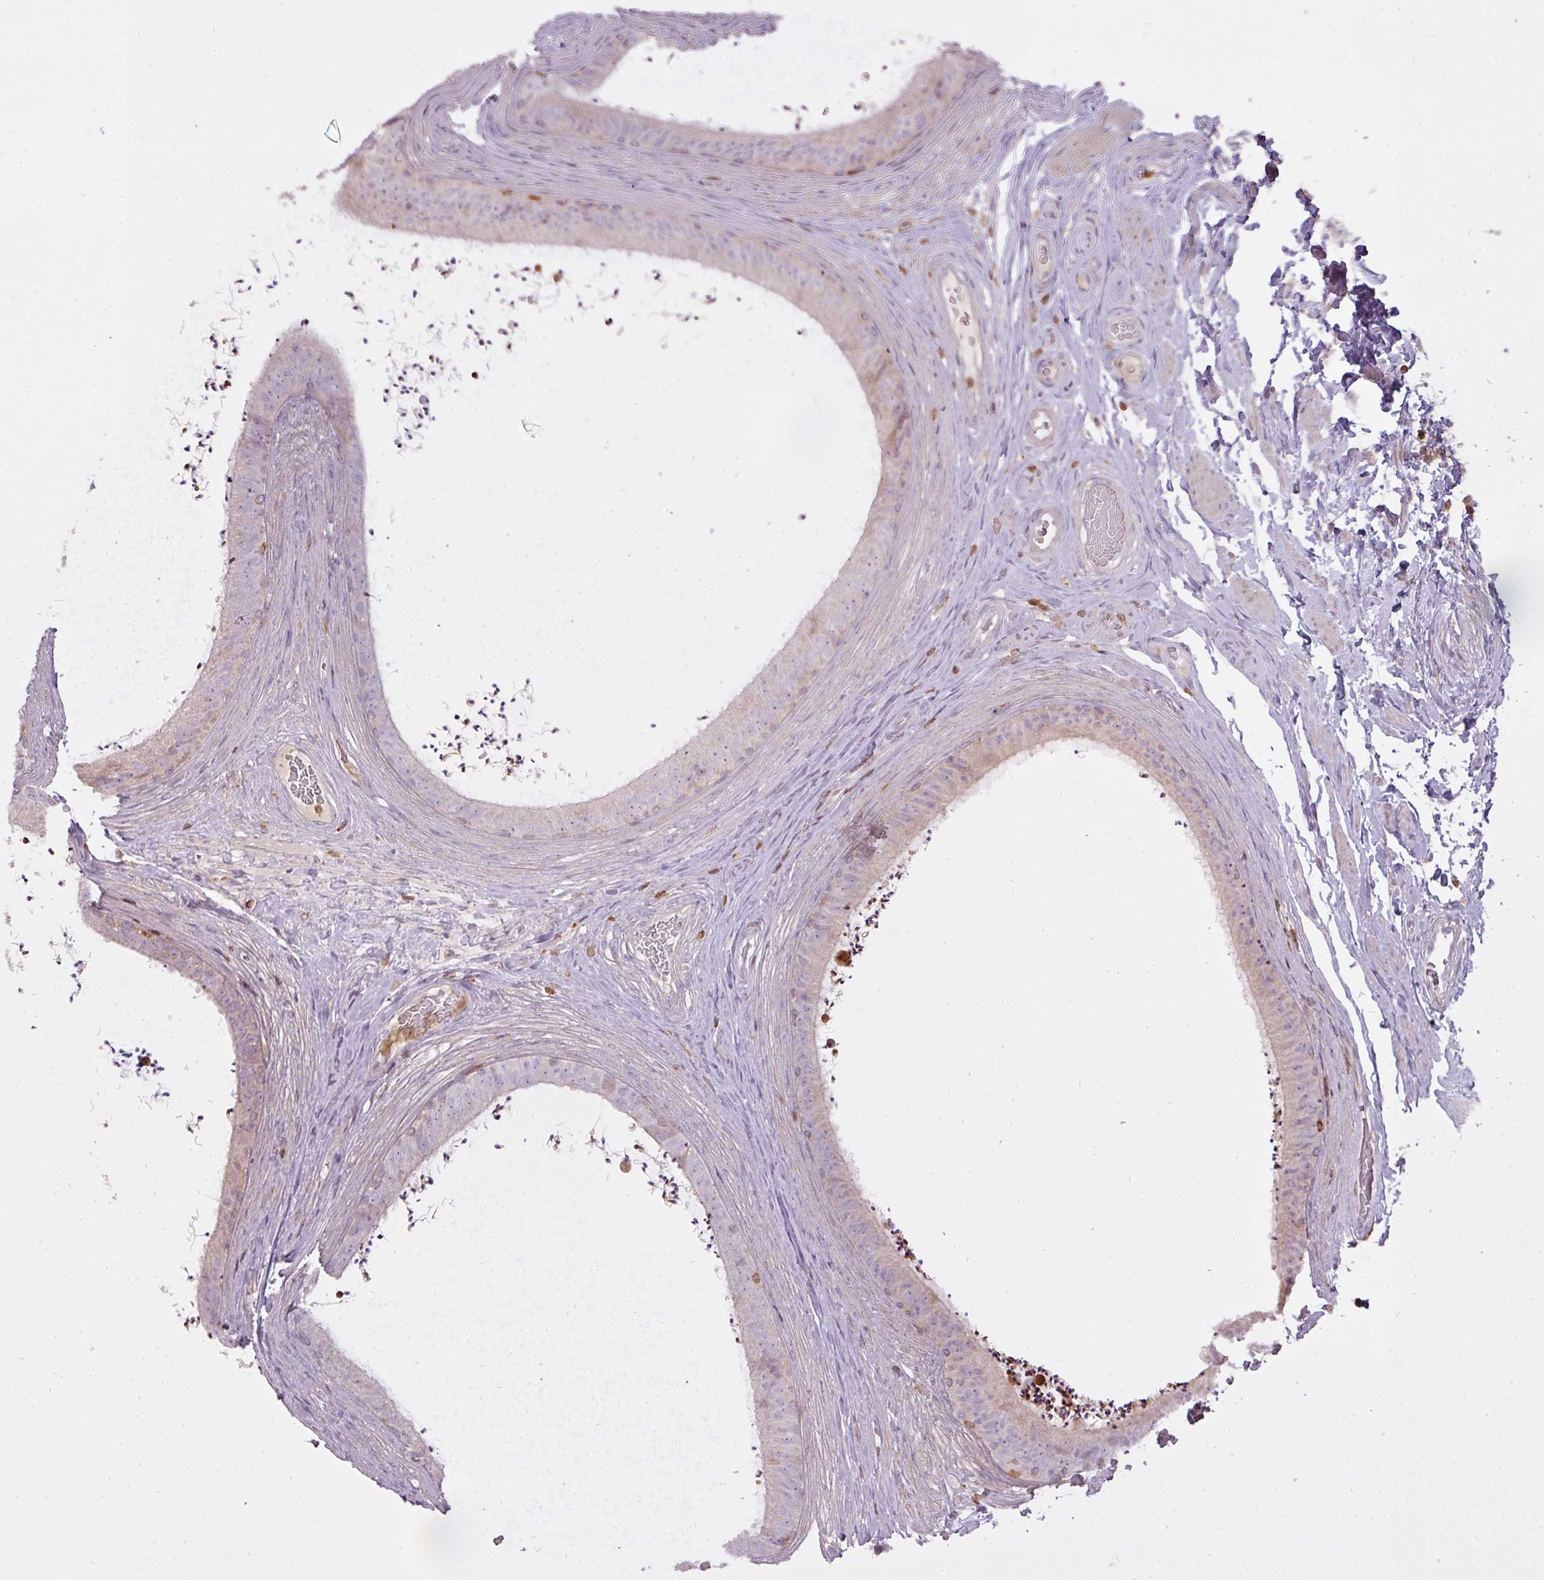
{"staining": {"intensity": "weak", "quantity": "<25%", "location": "cytoplasmic/membranous"}, "tissue": "epididymis", "cell_type": "Glandular cells", "image_type": "normal", "snomed": [{"axis": "morphology", "description": "Normal tissue, NOS"}, {"axis": "topography", "description": "Testis"}, {"axis": "topography", "description": "Epididymis"}], "caption": "Epididymis stained for a protein using immunohistochemistry (IHC) exhibits no staining glandular cells.", "gene": "STK4", "patient": {"sex": "male", "age": 41}}